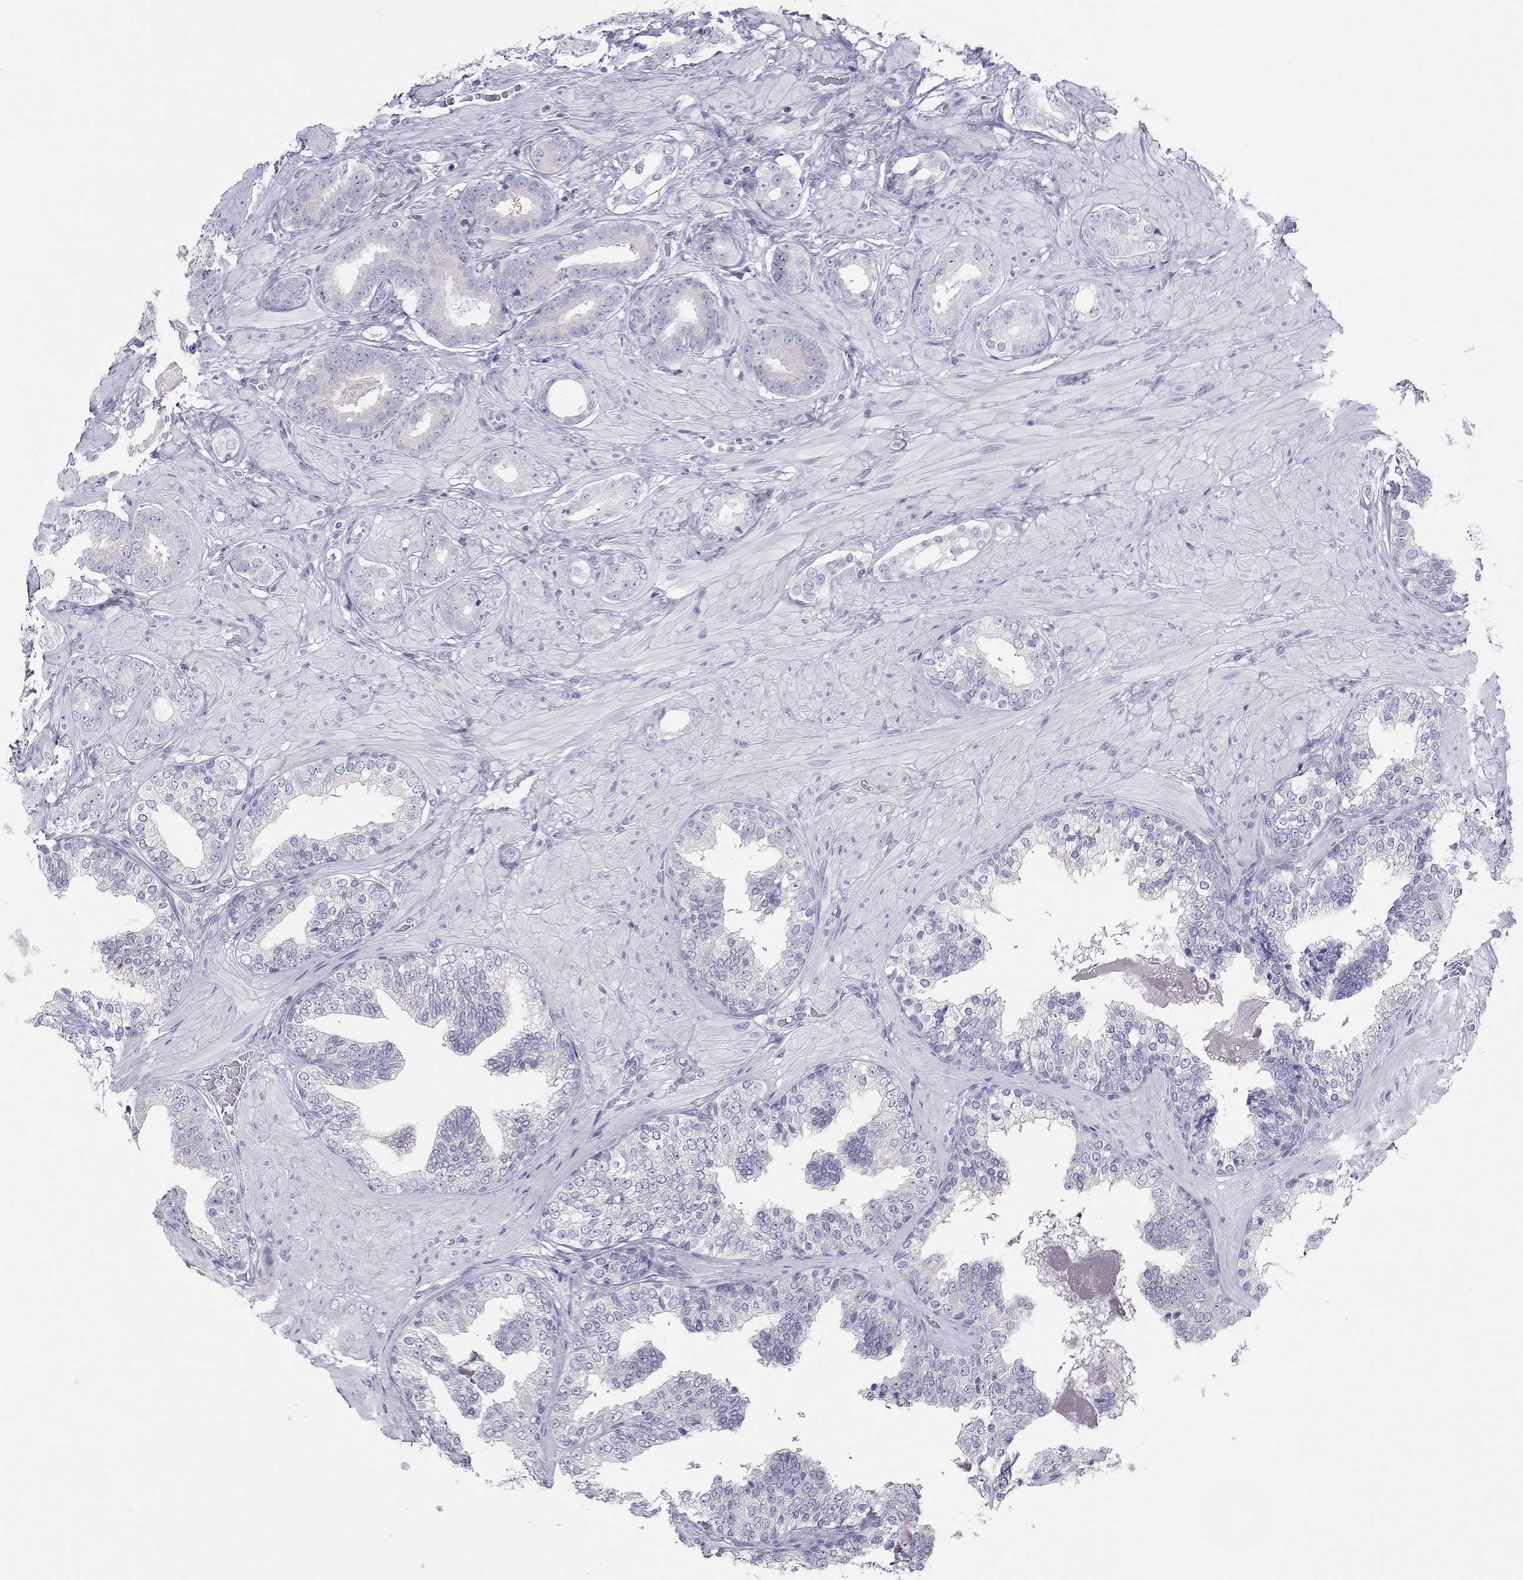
{"staining": {"intensity": "negative", "quantity": "none", "location": "none"}, "tissue": "prostate cancer", "cell_type": "Tumor cells", "image_type": "cancer", "snomed": [{"axis": "morphology", "description": "Adenocarcinoma, Low grade"}, {"axis": "topography", "description": "Prostate"}], "caption": "Immunohistochemical staining of human prostate cancer (low-grade adenocarcinoma) shows no significant expression in tumor cells.", "gene": "SLC46A2", "patient": {"sex": "male", "age": 60}}